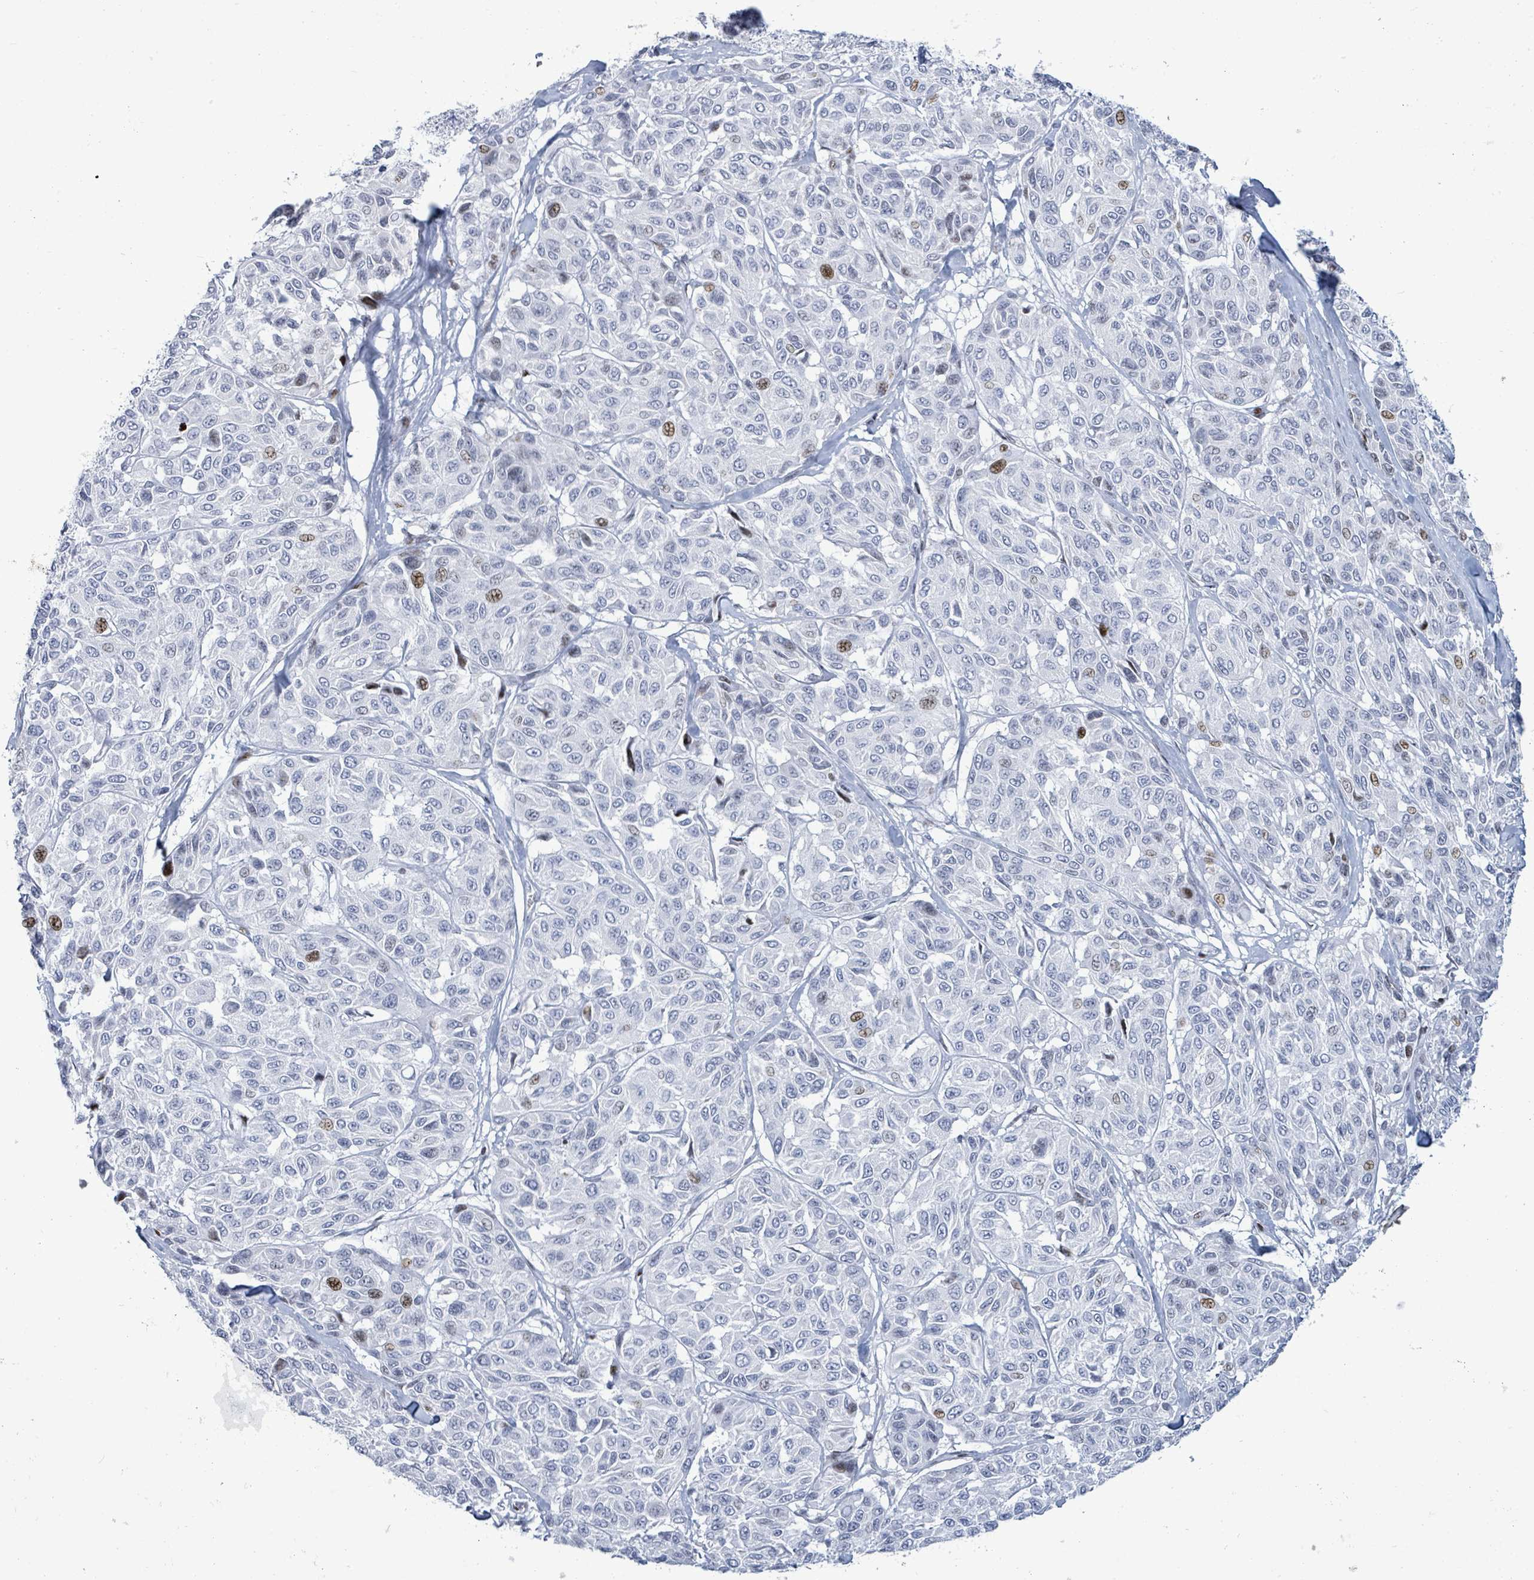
{"staining": {"intensity": "moderate", "quantity": "<25%", "location": "nuclear"}, "tissue": "melanoma", "cell_type": "Tumor cells", "image_type": "cancer", "snomed": [{"axis": "morphology", "description": "Malignant melanoma, NOS"}, {"axis": "topography", "description": "Skin"}], "caption": "Protein staining of melanoma tissue displays moderate nuclear positivity in about <25% of tumor cells.", "gene": "MALL", "patient": {"sex": "female", "age": 66}}